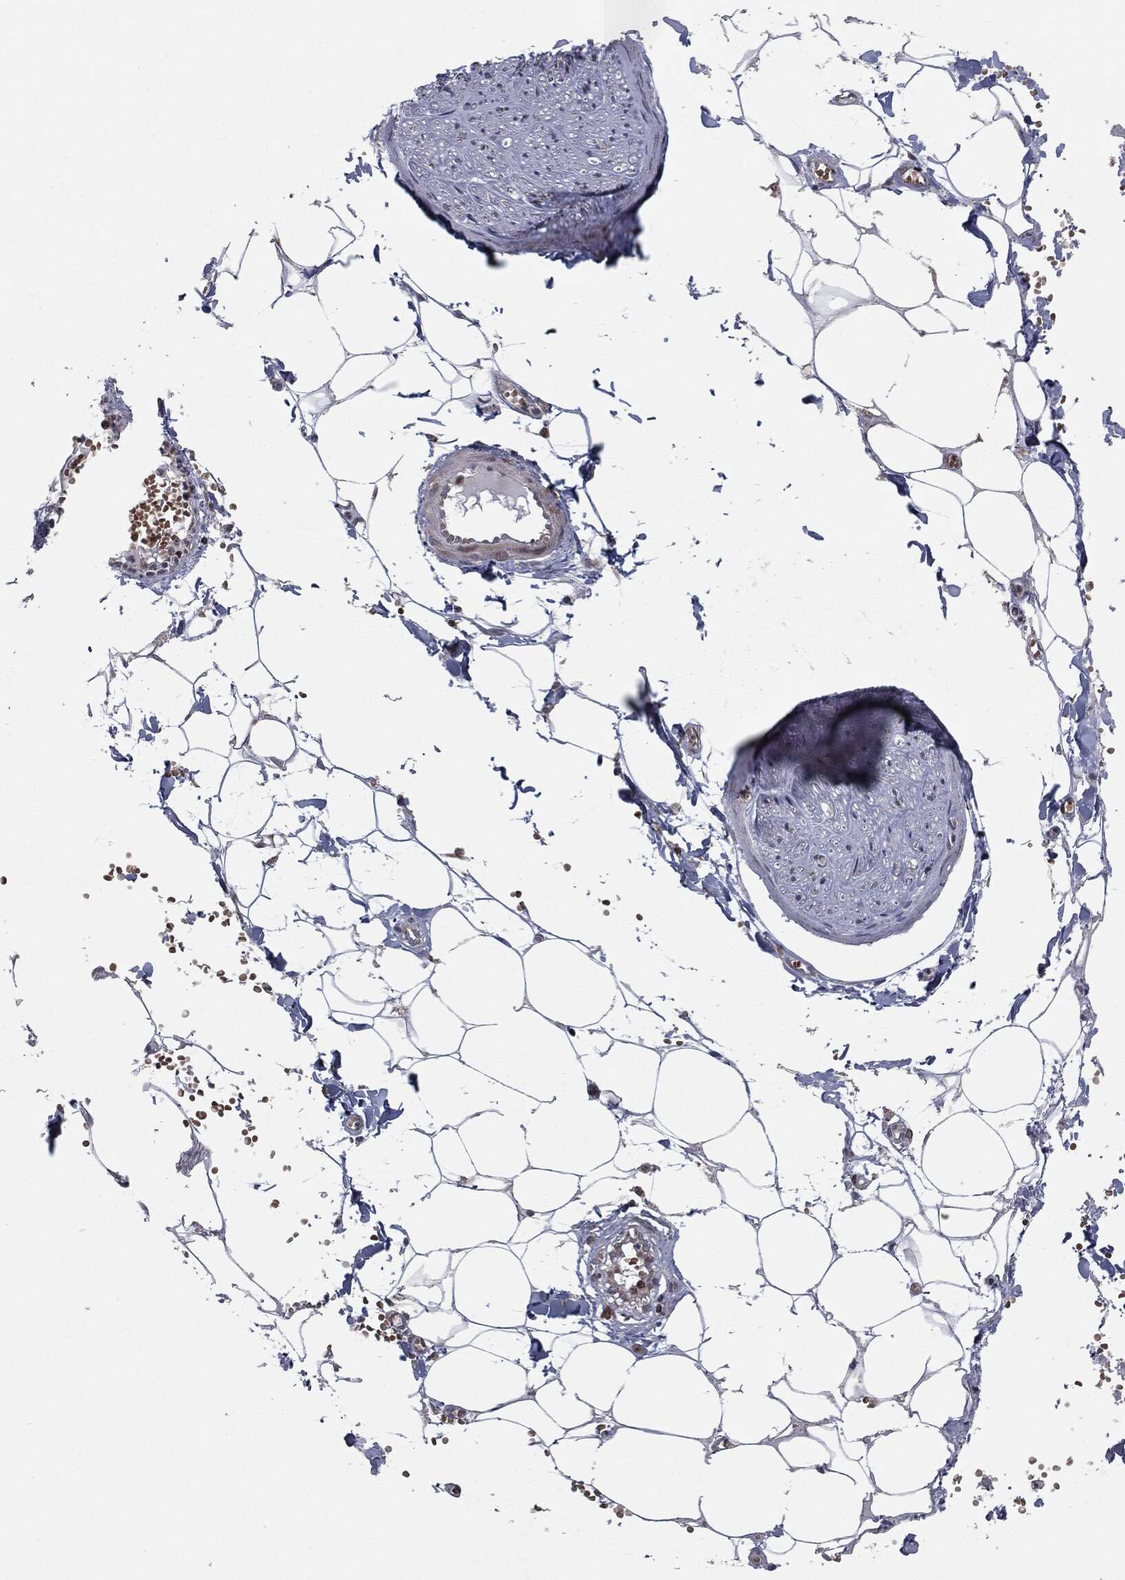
{"staining": {"intensity": "negative", "quantity": "none", "location": "none"}, "tissue": "adipose tissue", "cell_type": "Adipocytes", "image_type": "normal", "snomed": [{"axis": "morphology", "description": "Normal tissue, NOS"}, {"axis": "morphology", "description": "Squamous cell carcinoma, NOS"}, {"axis": "topography", "description": "Cartilage tissue"}, {"axis": "topography", "description": "Lung"}], "caption": "Immunohistochemistry of normal human adipose tissue reveals no expression in adipocytes.", "gene": "CHCHD2", "patient": {"sex": "male", "age": 66}}